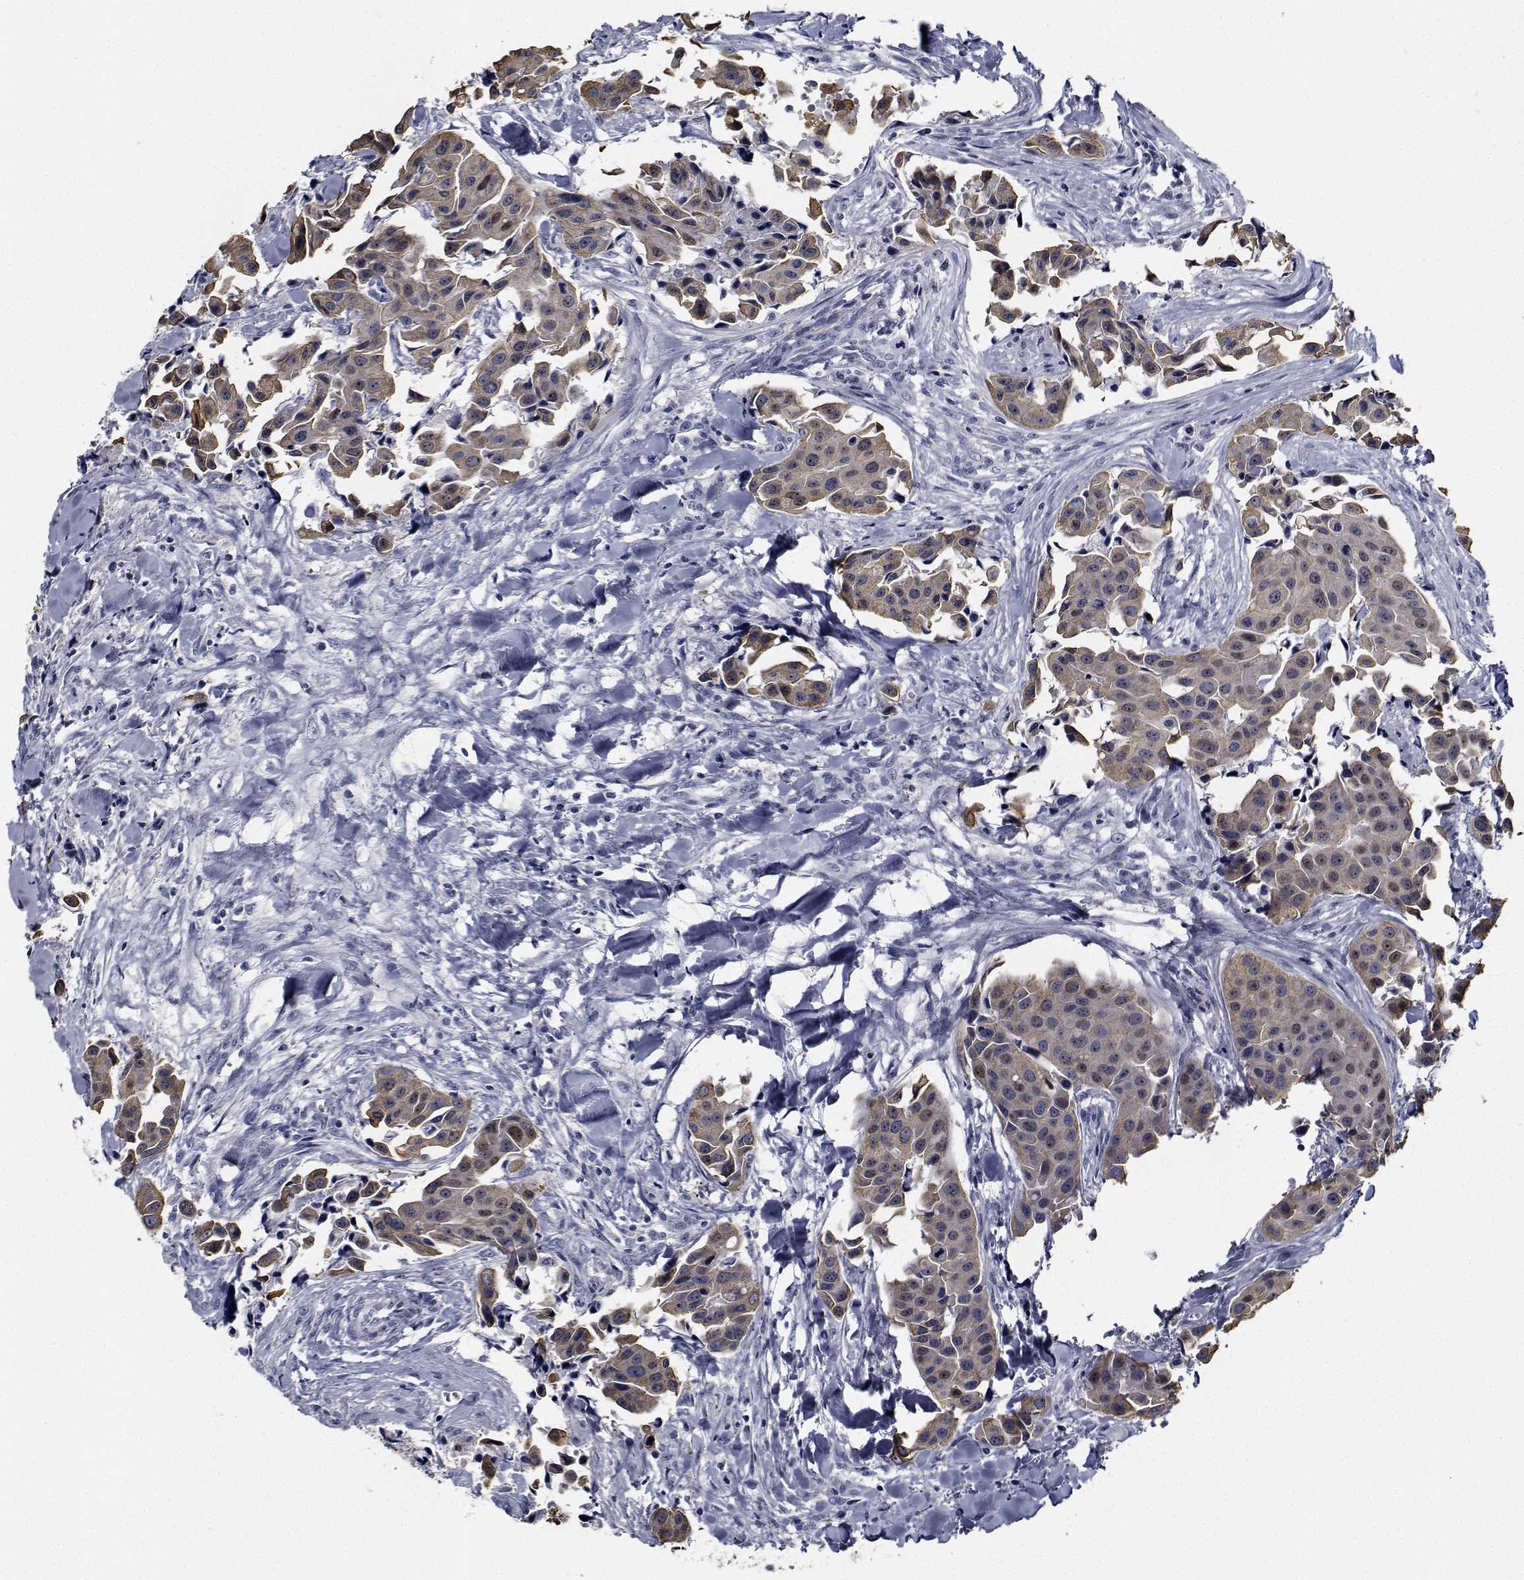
{"staining": {"intensity": "weak", "quantity": "<25%", "location": "cytoplasmic/membranous,nuclear"}, "tissue": "head and neck cancer", "cell_type": "Tumor cells", "image_type": "cancer", "snomed": [{"axis": "morphology", "description": "Adenocarcinoma, NOS"}, {"axis": "topography", "description": "Head-Neck"}], "caption": "Immunohistochemical staining of head and neck adenocarcinoma shows no significant staining in tumor cells.", "gene": "NVL", "patient": {"sex": "male", "age": 76}}